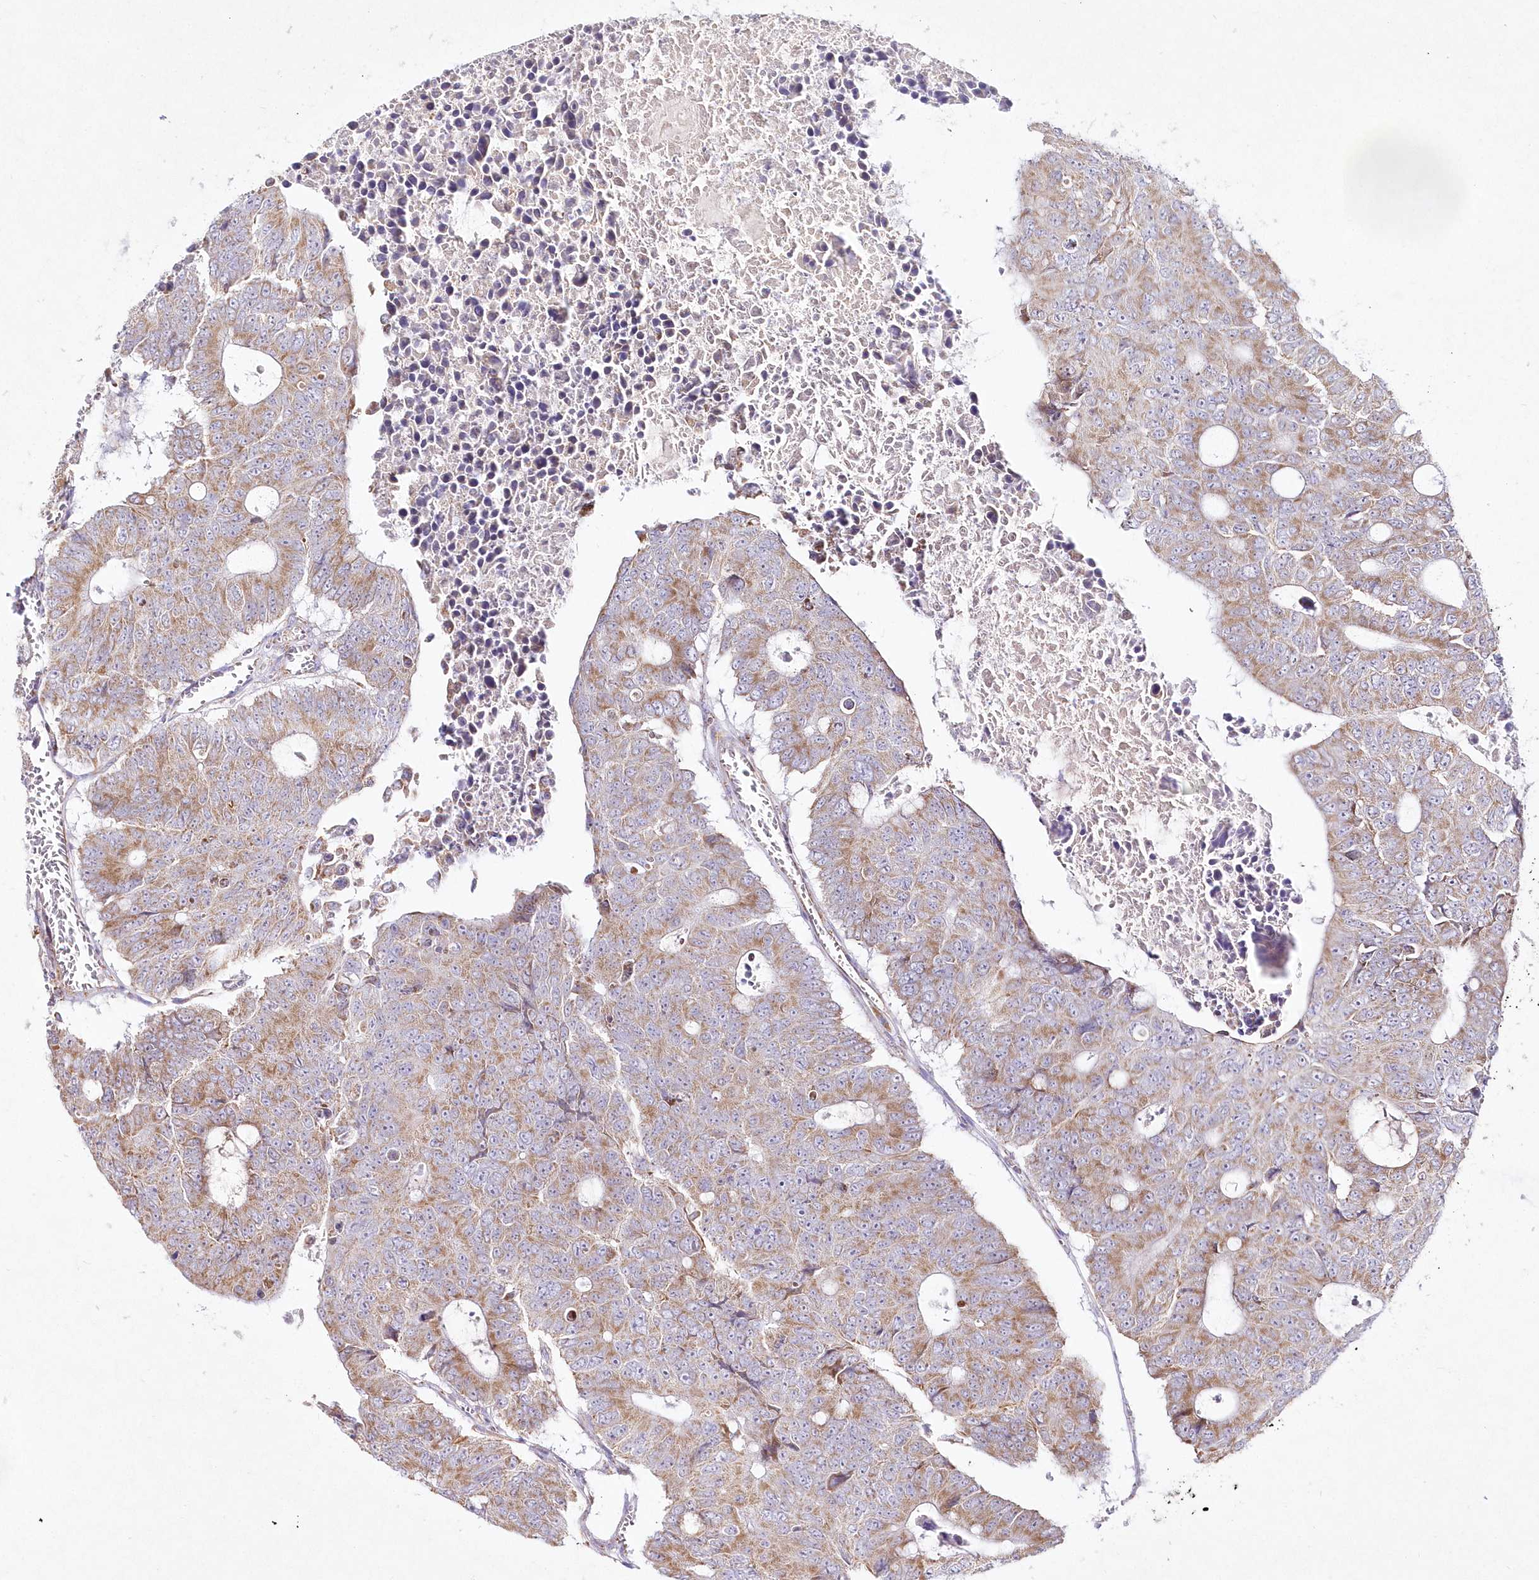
{"staining": {"intensity": "weak", "quantity": "25%-75%", "location": "cytoplasmic/membranous"}, "tissue": "colorectal cancer", "cell_type": "Tumor cells", "image_type": "cancer", "snomed": [{"axis": "morphology", "description": "Adenocarcinoma, NOS"}, {"axis": "topography", "description": "Colon"}], "caption": "This is a histology image of IHC staining of colorectal adenocarcinoma, which shows weak positivity in the cytoplasmic/membranous of tumor cells.", "gene": "DNA2", "patient": {"sex": "male", "age": 87}}